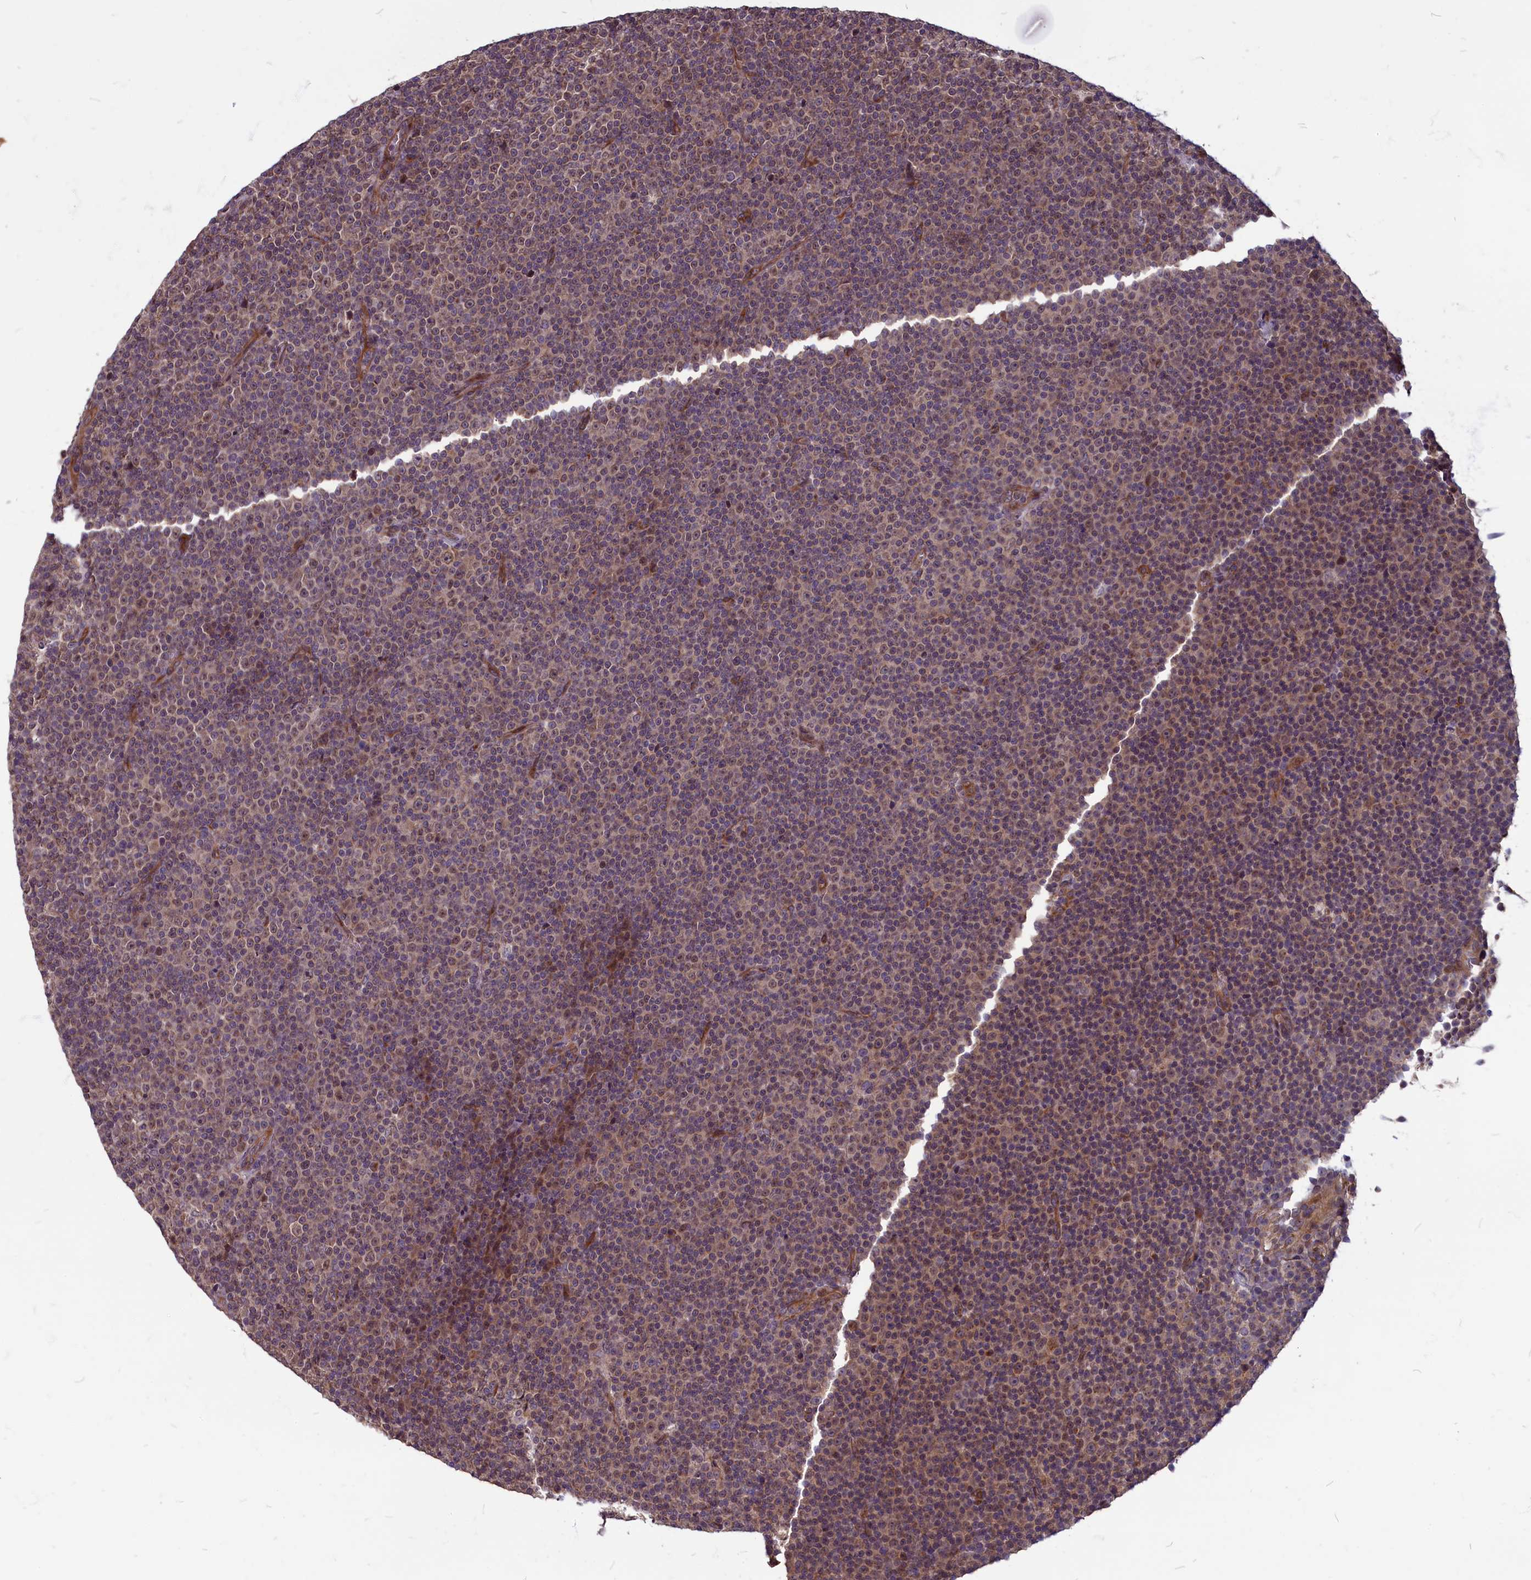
{"staining": {"intensity": "moderate", "quantity": "<25%", "location": "cytoplasmic/membranous"}, "tissue": "lymphoma", "cell_type": "Tumor cells", "image_type": "cancer", "snomed": [{"axis": "morphology", "description": "Malignant lymphoma, non-Hodgkin's type, Low grade"}, {"axis": "topography", "description": "Lymph node"}], "caption": "Protein staining by IHC reveals moderate cytoplasmic/membranous staining in about <25% of tumor cells in malignant lymphoma, non-Hodgkin's type (low-grade).", "gene": "MYCBP", "patient": {"sex": "female", "age": 67}}